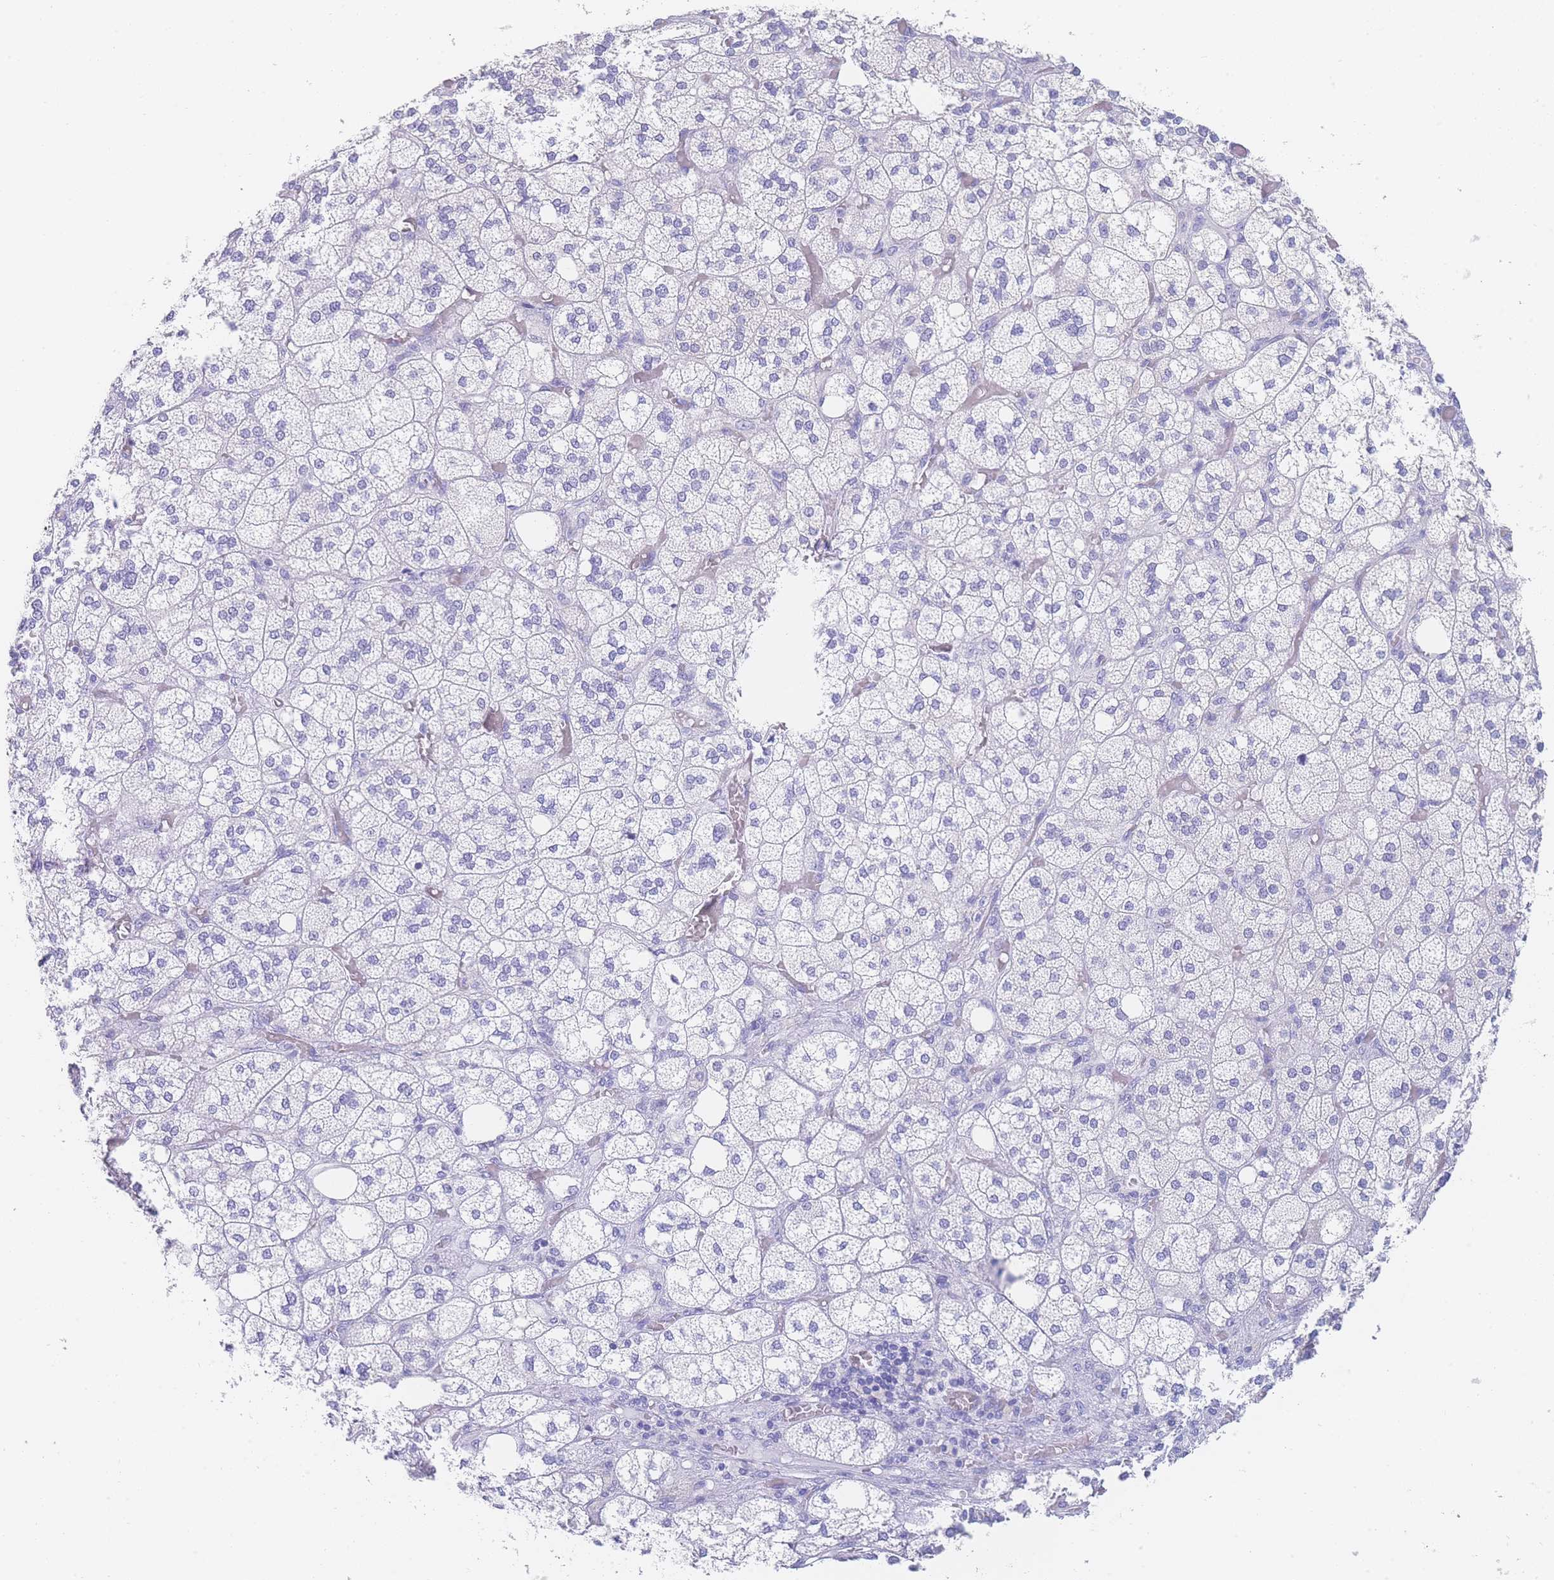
{"staining": {"intensity": "negative", "quantity": "none", "location": "none"}, "tissue": "adrenal gland", "cell_type": "Glandular cells", "image_type": "normal", "snomed": [{"axis": "morphology", "description": "Normal tissue, NOS"}, {"axis": "topography", "description": "Adrenal gland"}], "caption": "Unremarkable adrenal gland was stained to show a protein in brown. There is no significant staining in glandular cells. (DAB immunohistochemistry (IHC) with hematoxylin counter stain).", "gene": "LZTFL1", "patient": {"sex": "male", "age": 61}}